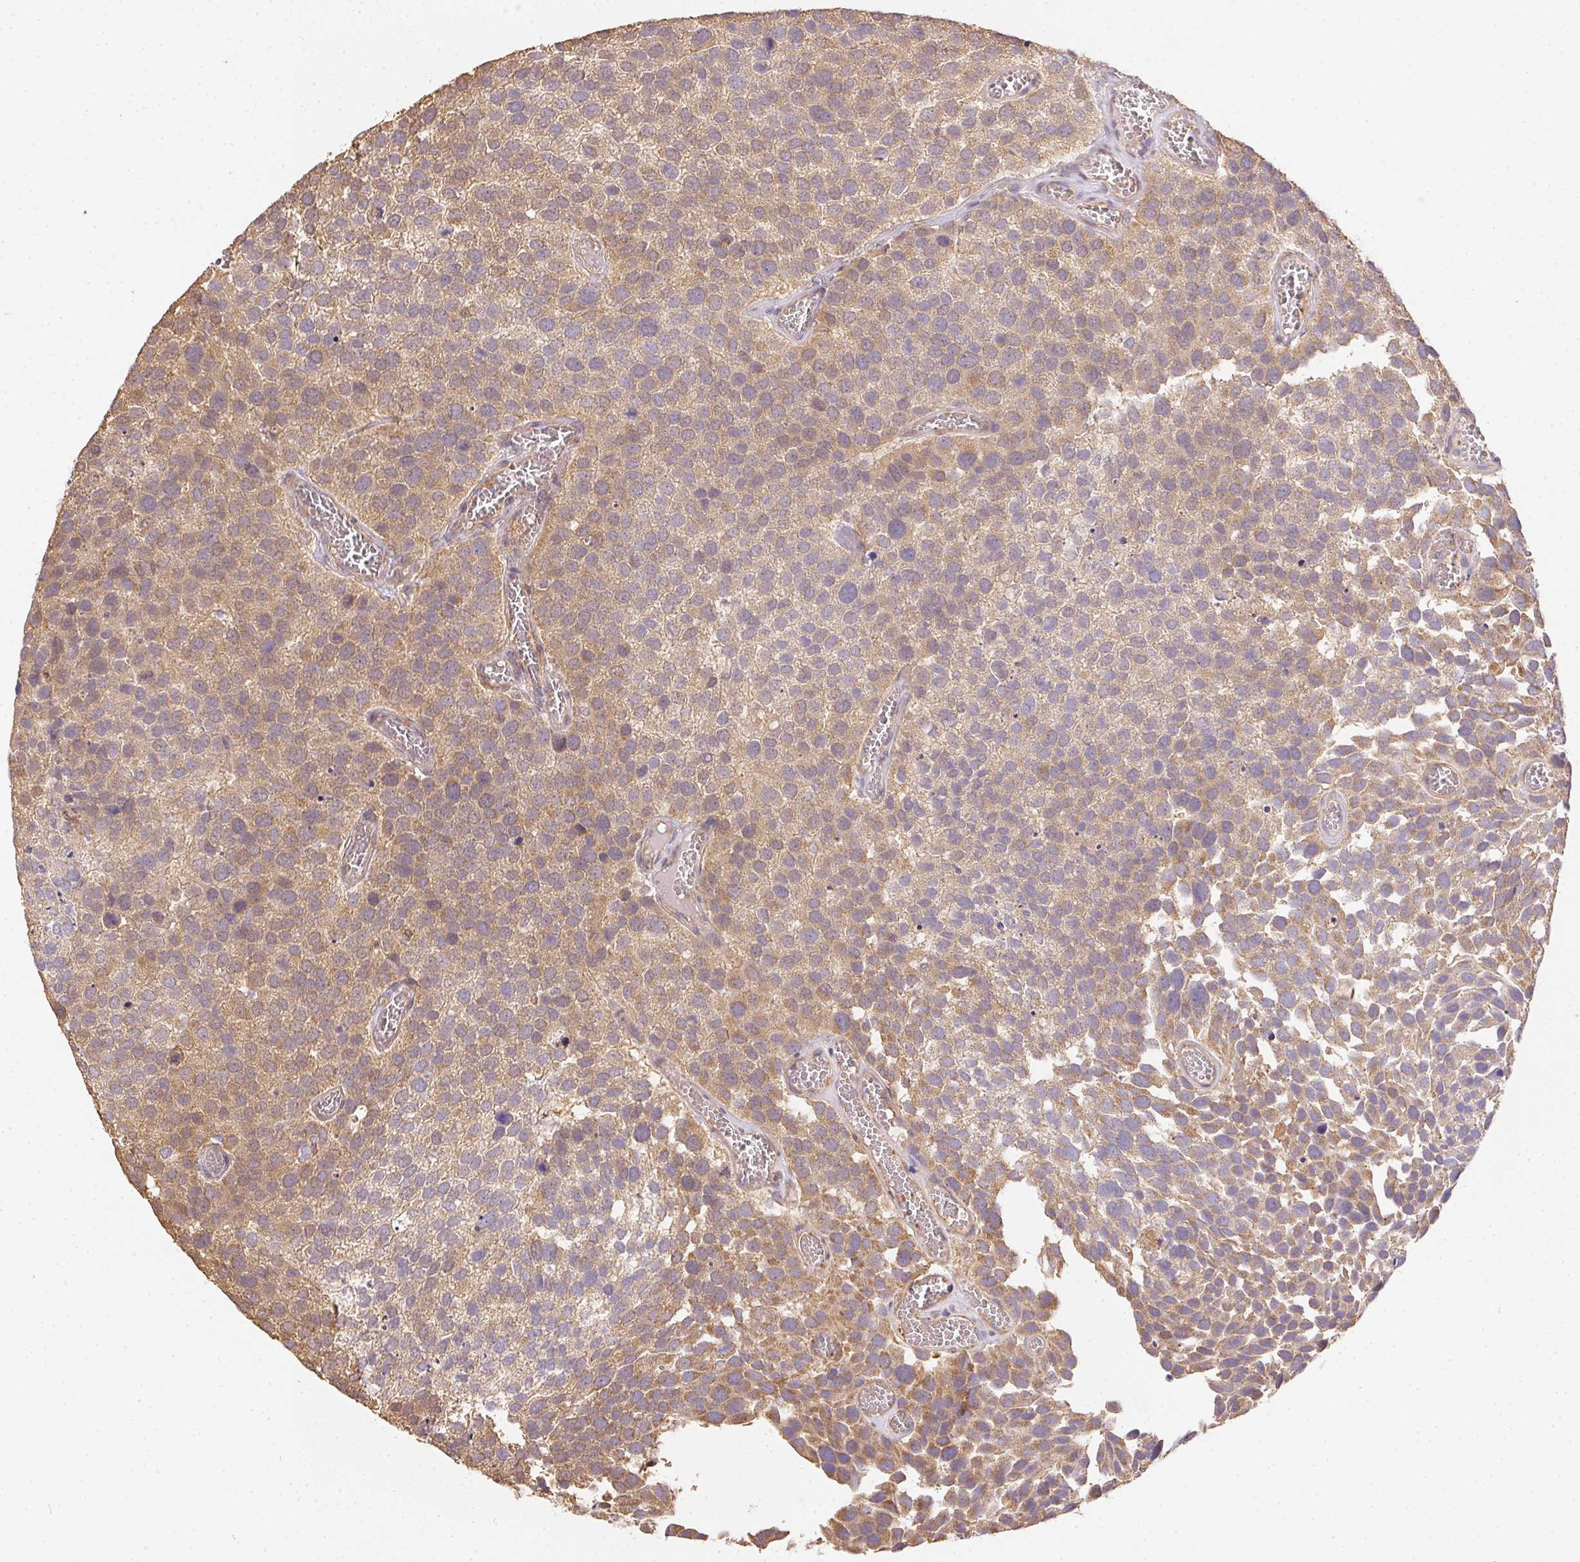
{"staining": {"intensity": "moderate", "quantity": "25%-75%", "location": "cytoplasmic/membranous"}, "tissue": "urothelial cancer", "cell_type": "Tumor cells", "image_type": "cancer", "snomed": [{"axis": "morphology", "description": "Urothelial carcinoma, Low grade"}, {"axis": "topography", "description": "Urinary bladder"}], "caption": "The histopathology image reveals a brown stain indicating the presence of a protein in the cytoplasmic/membranous of tumor cells in urothelial carcinoma (low-grade).", "gene": "REV3L", "patient": {"sex": "female", "age": 69}}